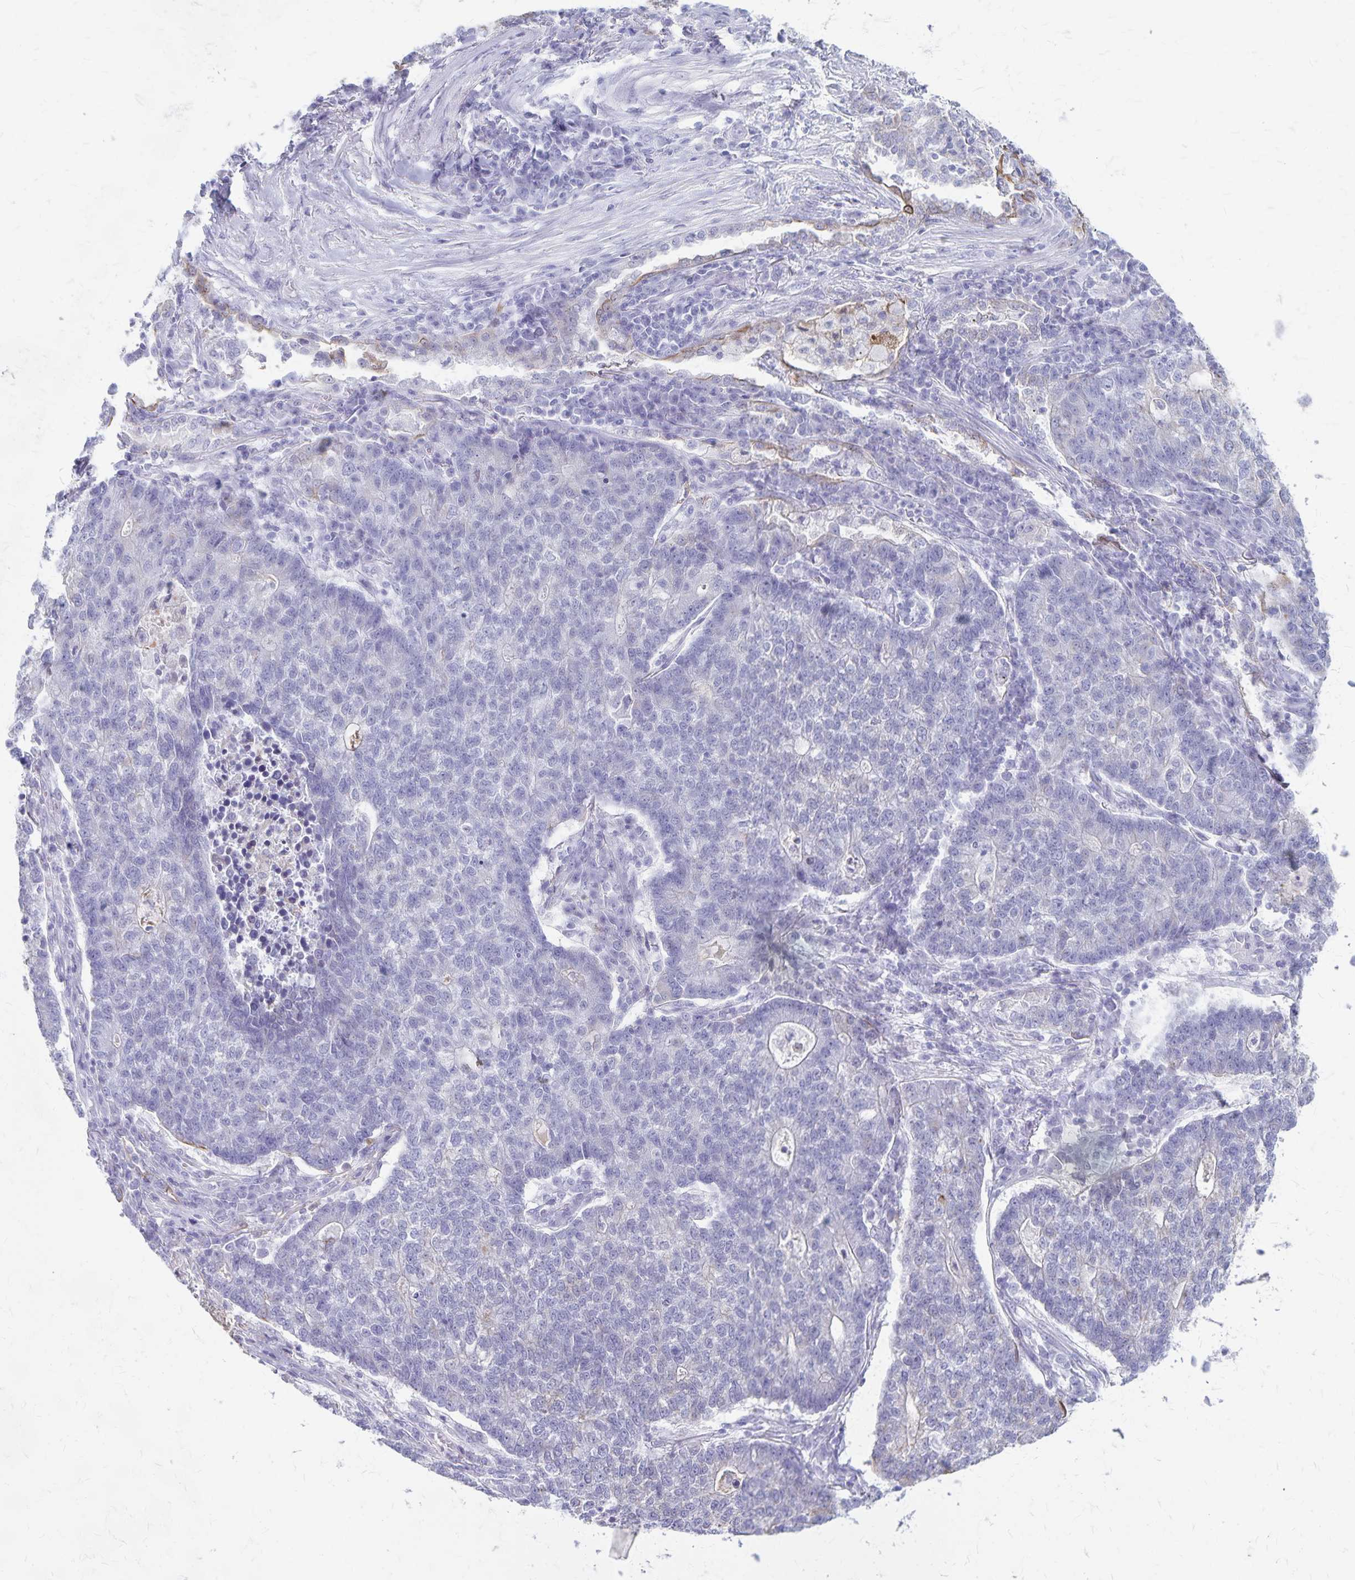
{"staining": {"intensity": "negative", "quantity": "none", "location": "none"}, "tissue": "lung cancer", "cell_type": "Tumor cells", "image_type": "cancer", "snomed": [{"axis": "morphology", "description": "Adenocarcinoma, NOS"}, {"axis": "topography", "description": "Lung"}], "caption": "A high-resolution image shows immunohistochemistry staining of lung cancer (adenocarcinoma), which shows no significant staining in tumor cells.", "gene": "GPBAR1", "patient": {"sex": "male", "age": 57}}